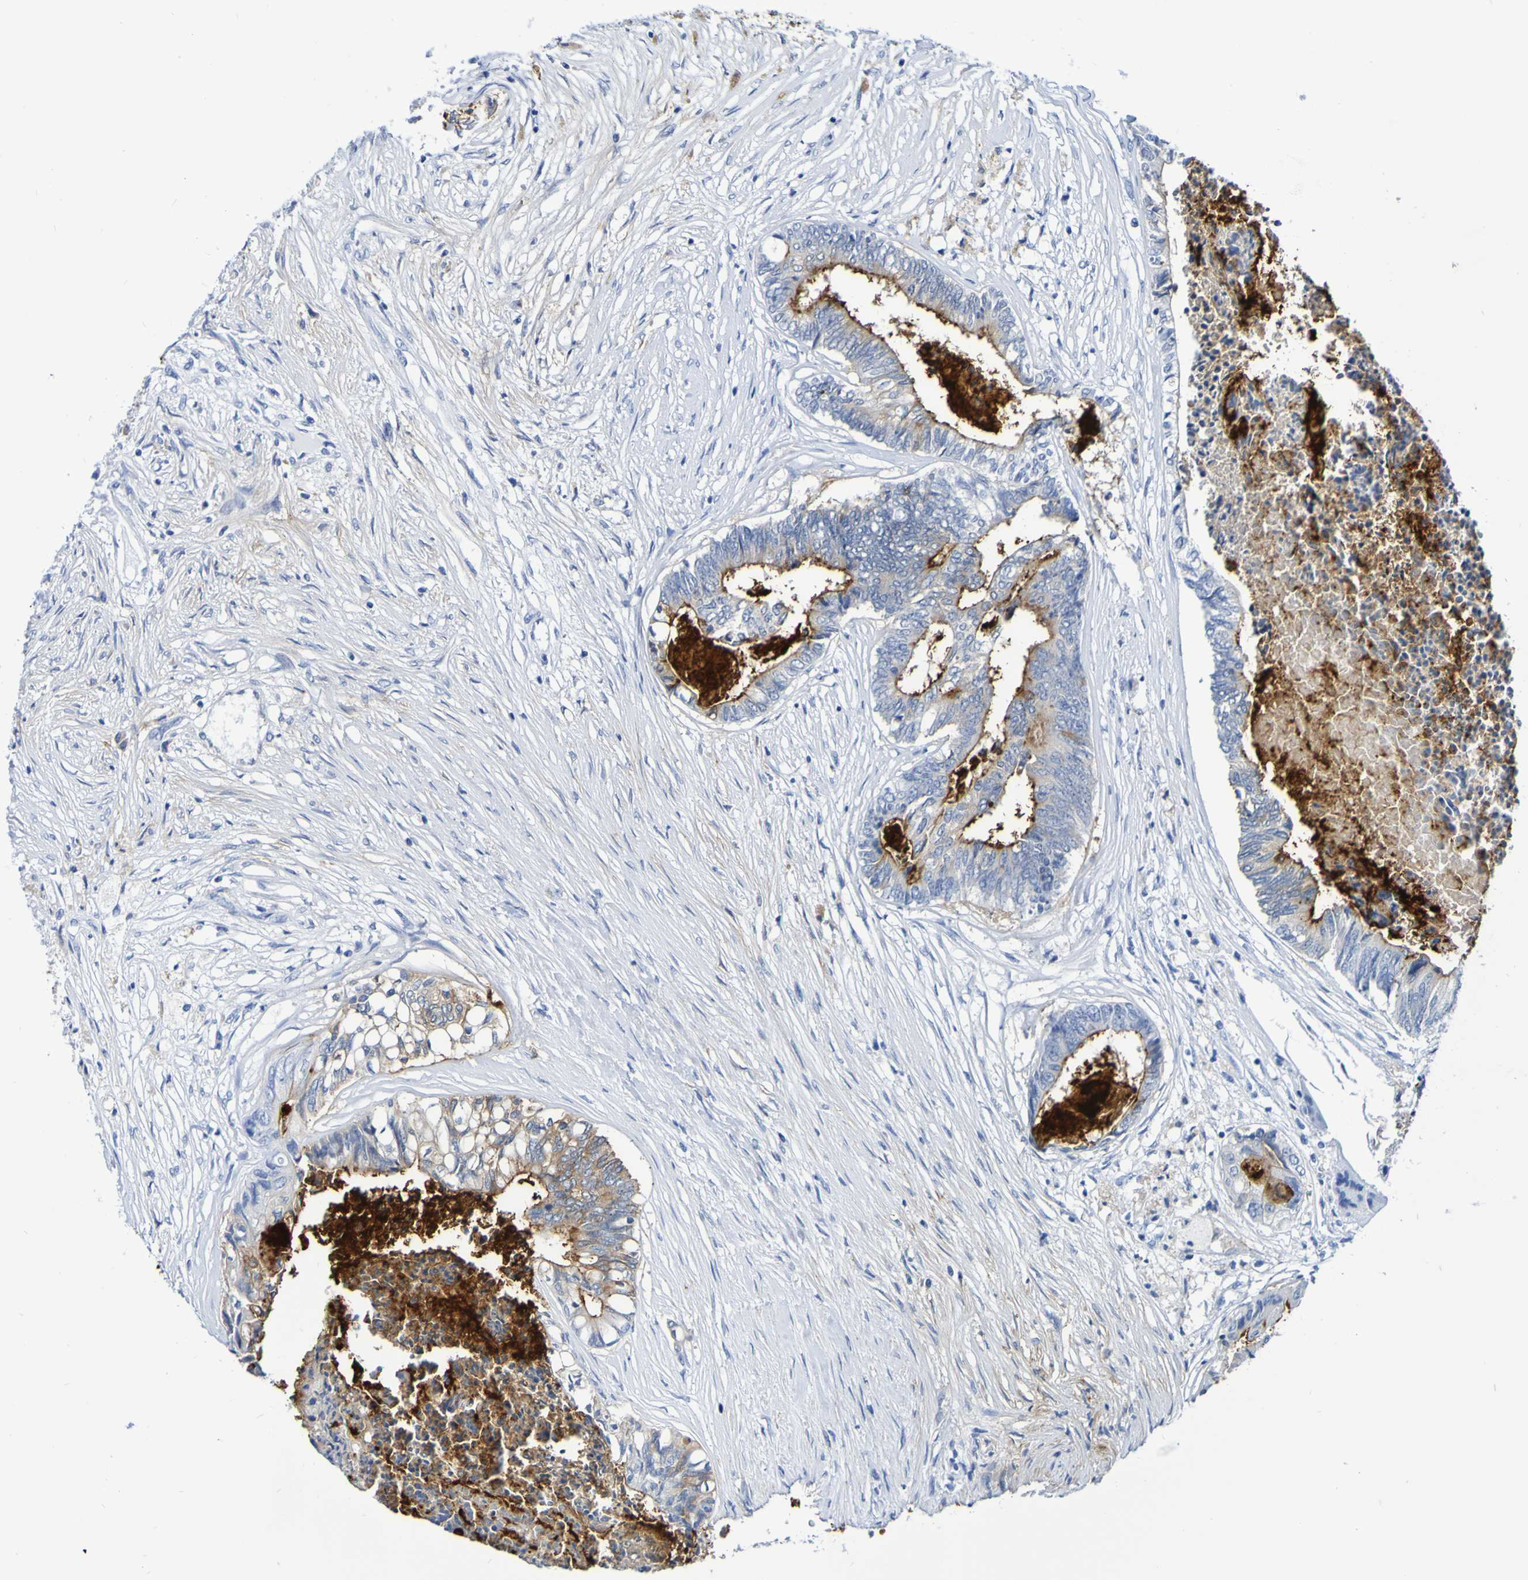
{"staining": {"intensity": "moderate", "quantity": ">75%", "location": "cytoplasmic/membranous"}, "tissue": "colorectal cancer", "cell_type": "Tumor cells", "image_type": "cancer", "snomed": [{"axis": "morphology", "description": "Adenocarcinoma, NOS"}, {"axis": "topography", "description": "Rectum"}], "caption": "Moderate cytoplasmic/membranous positivity is present in about >75% of tumor cells in colorectal adenocarcinoma. (Stains: DAB in brown, nuclei in blue, Microscopy: brightfield microscopy at high magnification).", "gene": "DPEP1", "patient": {"sex": "male", "age": 63}}